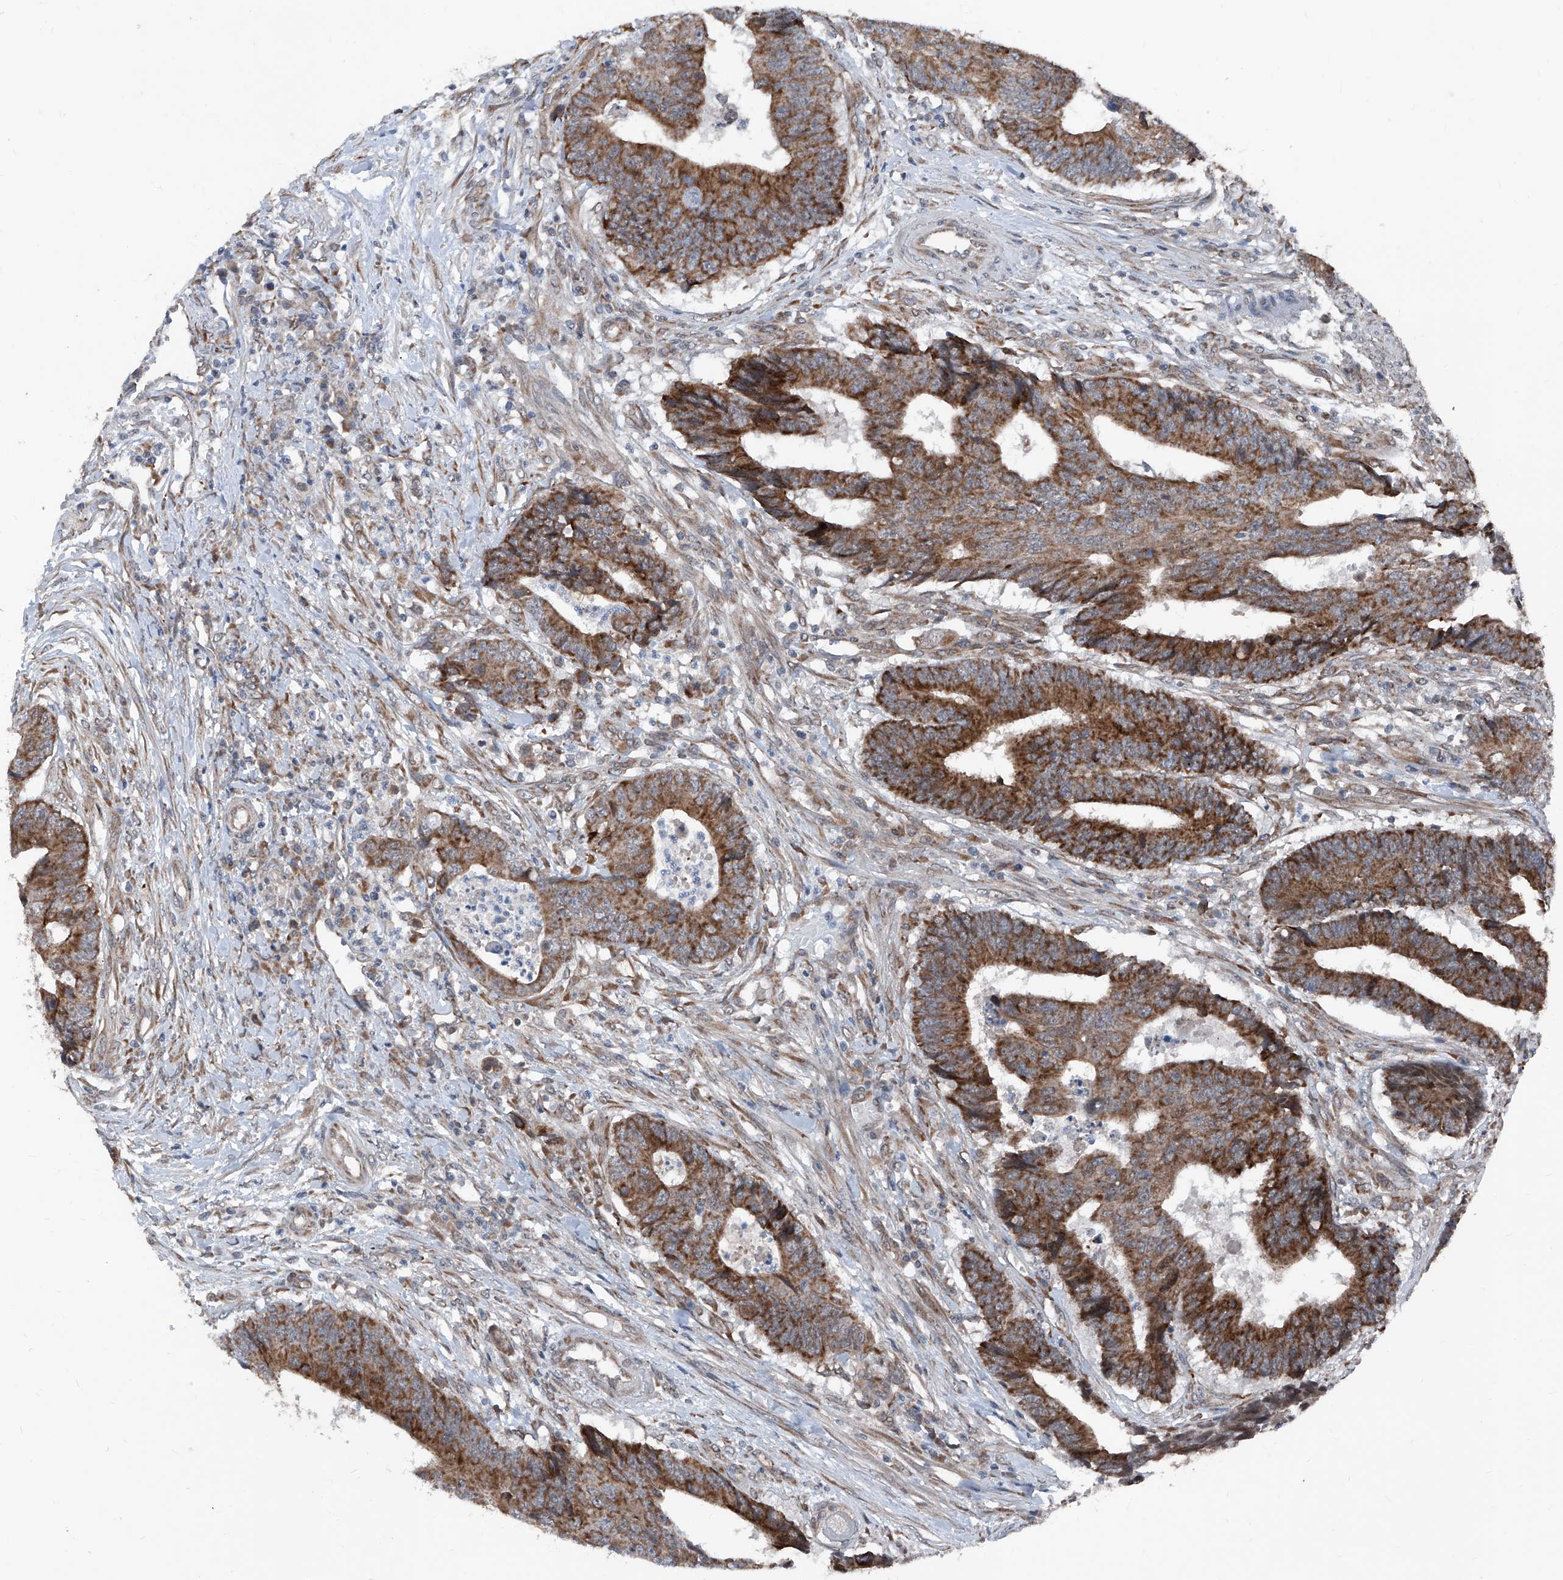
{"staining": {"intensity": "strong", "quantity": ">75%", "location": "cytoplasmic/membranous"}, "tissue": "colorectal cancer", "cell_type": "Tumor cells", "image_type": "cancer", "snomed": [{"axis": "morphology", "description": "Adenocarcinoma, NOS"}, {"axis": "topography", "description": "Rectum"}], "caption": "Brown immunohistochemical staining in adenocarcinoma (colorectal) reveals strong cytoplasmic/membranous staining in about >75% of tumor cells.", "gene": "COA7", "patient": {"sex": "male", "age": 84}}